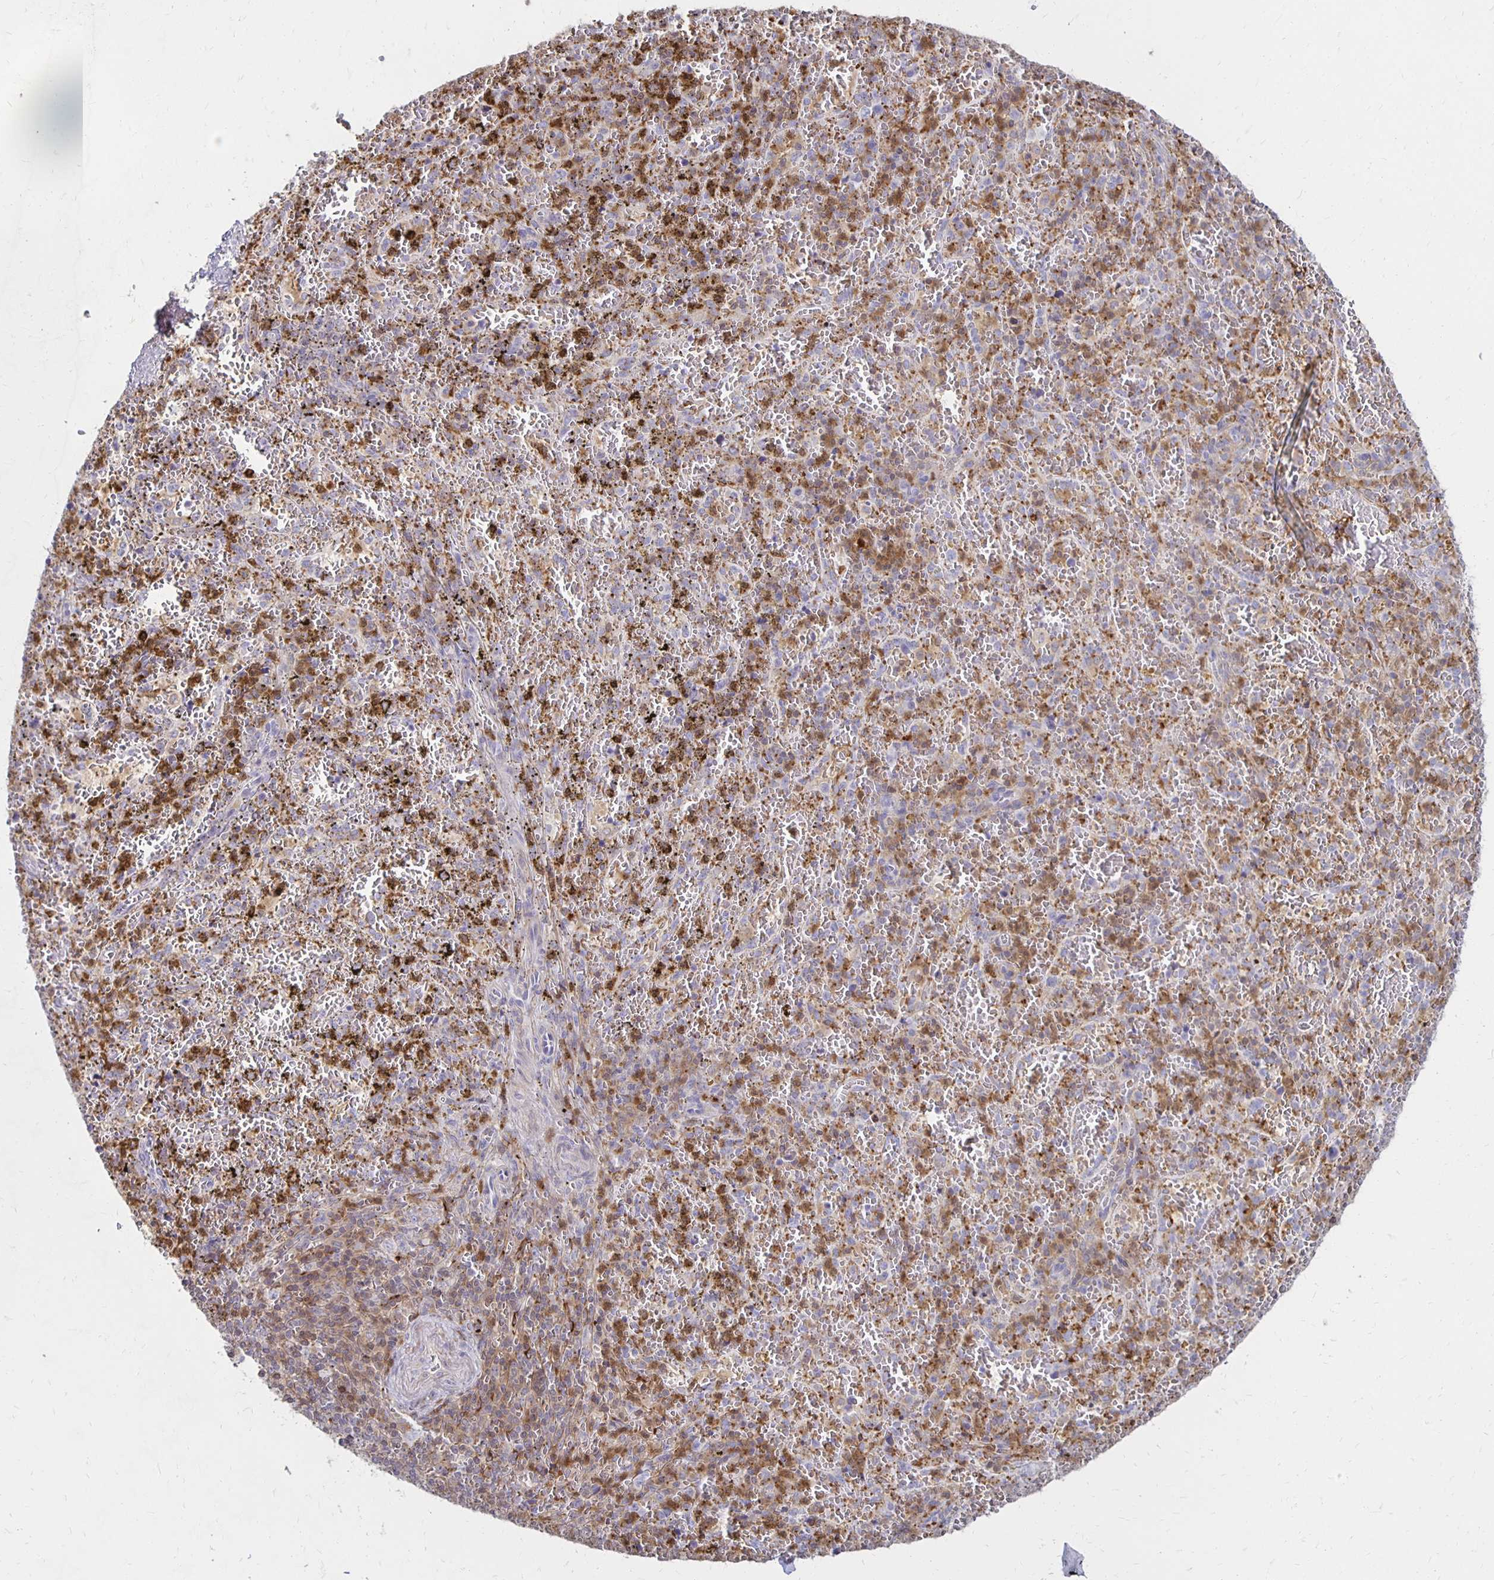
{"staining": {"intensity": "moderate", "quantity": "25%-75%", "location": "cytoplasmic/membranous"}, "tissue": "spleen", "cell_type": "Cells in red pulp", "image_type": "normal", "snomed": [{"axis": "morphology", "description": "Normal tissue, NOS"}, {"axis": "topography", "description": "Spleen"}], "caption": "A micrograph showing moderate cytoplasmic/membranous expression in about 25%-75% of cells in red pulp in benign spleen, as visualized by brown immunohistochemical staining.", "gene": "CCL21", "patient": {"sex": "female", "age": 50}}